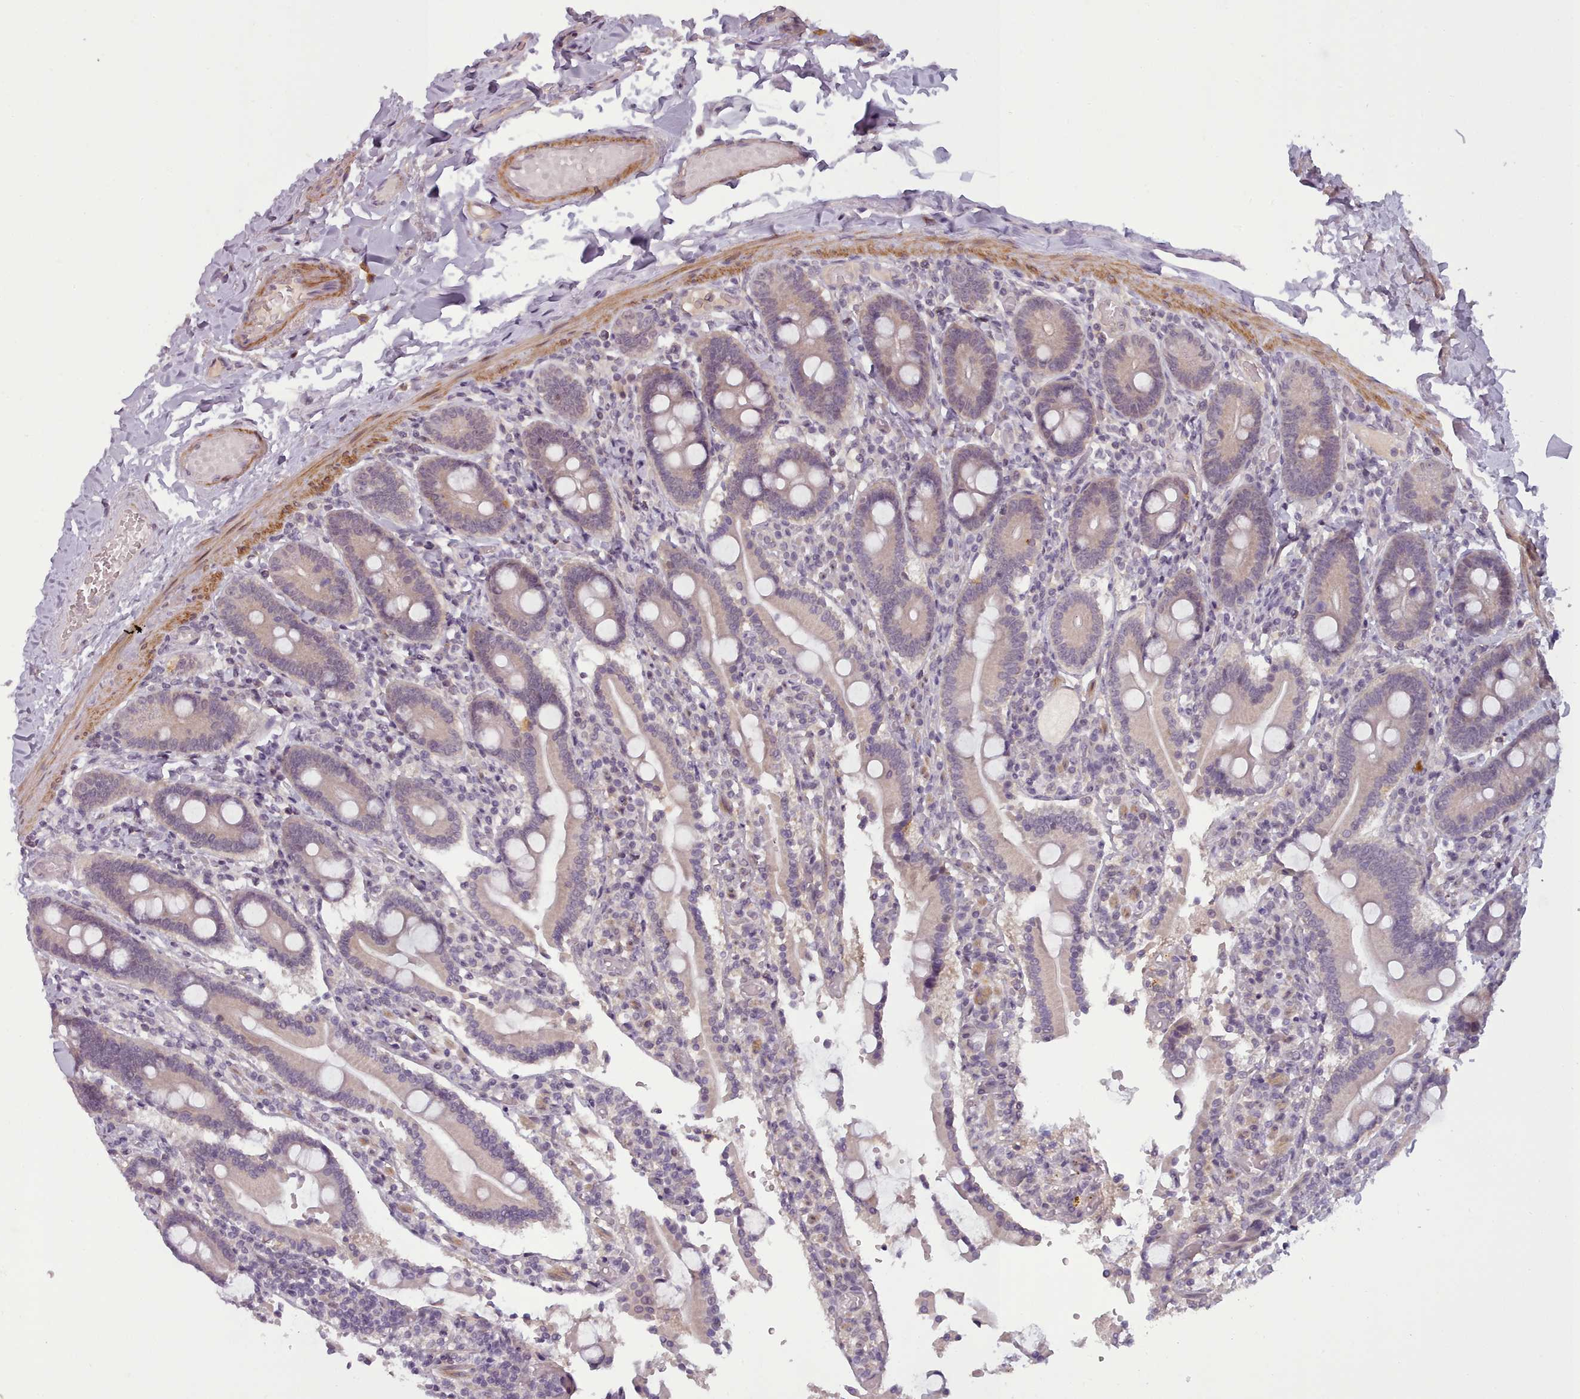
{"staining": {"intensity": "weak", "quantity": "25%-75%", "location": "cytoplasmic/membranous"}, "tissue": "duodenum", "cell_type": "Glandular cells", "image_type": "normal", "snomed": [{"axis": "morphology", "description": "Normal tissue, NOS"}, {"axis": "topography", "description": "Duodenum"}], "caption": "A brown stain highlights weak cytoplasmic/membranous expression of a protein in glandular cells of unremarkable duodenum.", "gene": "CDC6", "patient": {"sex": "male", "age": 55}}